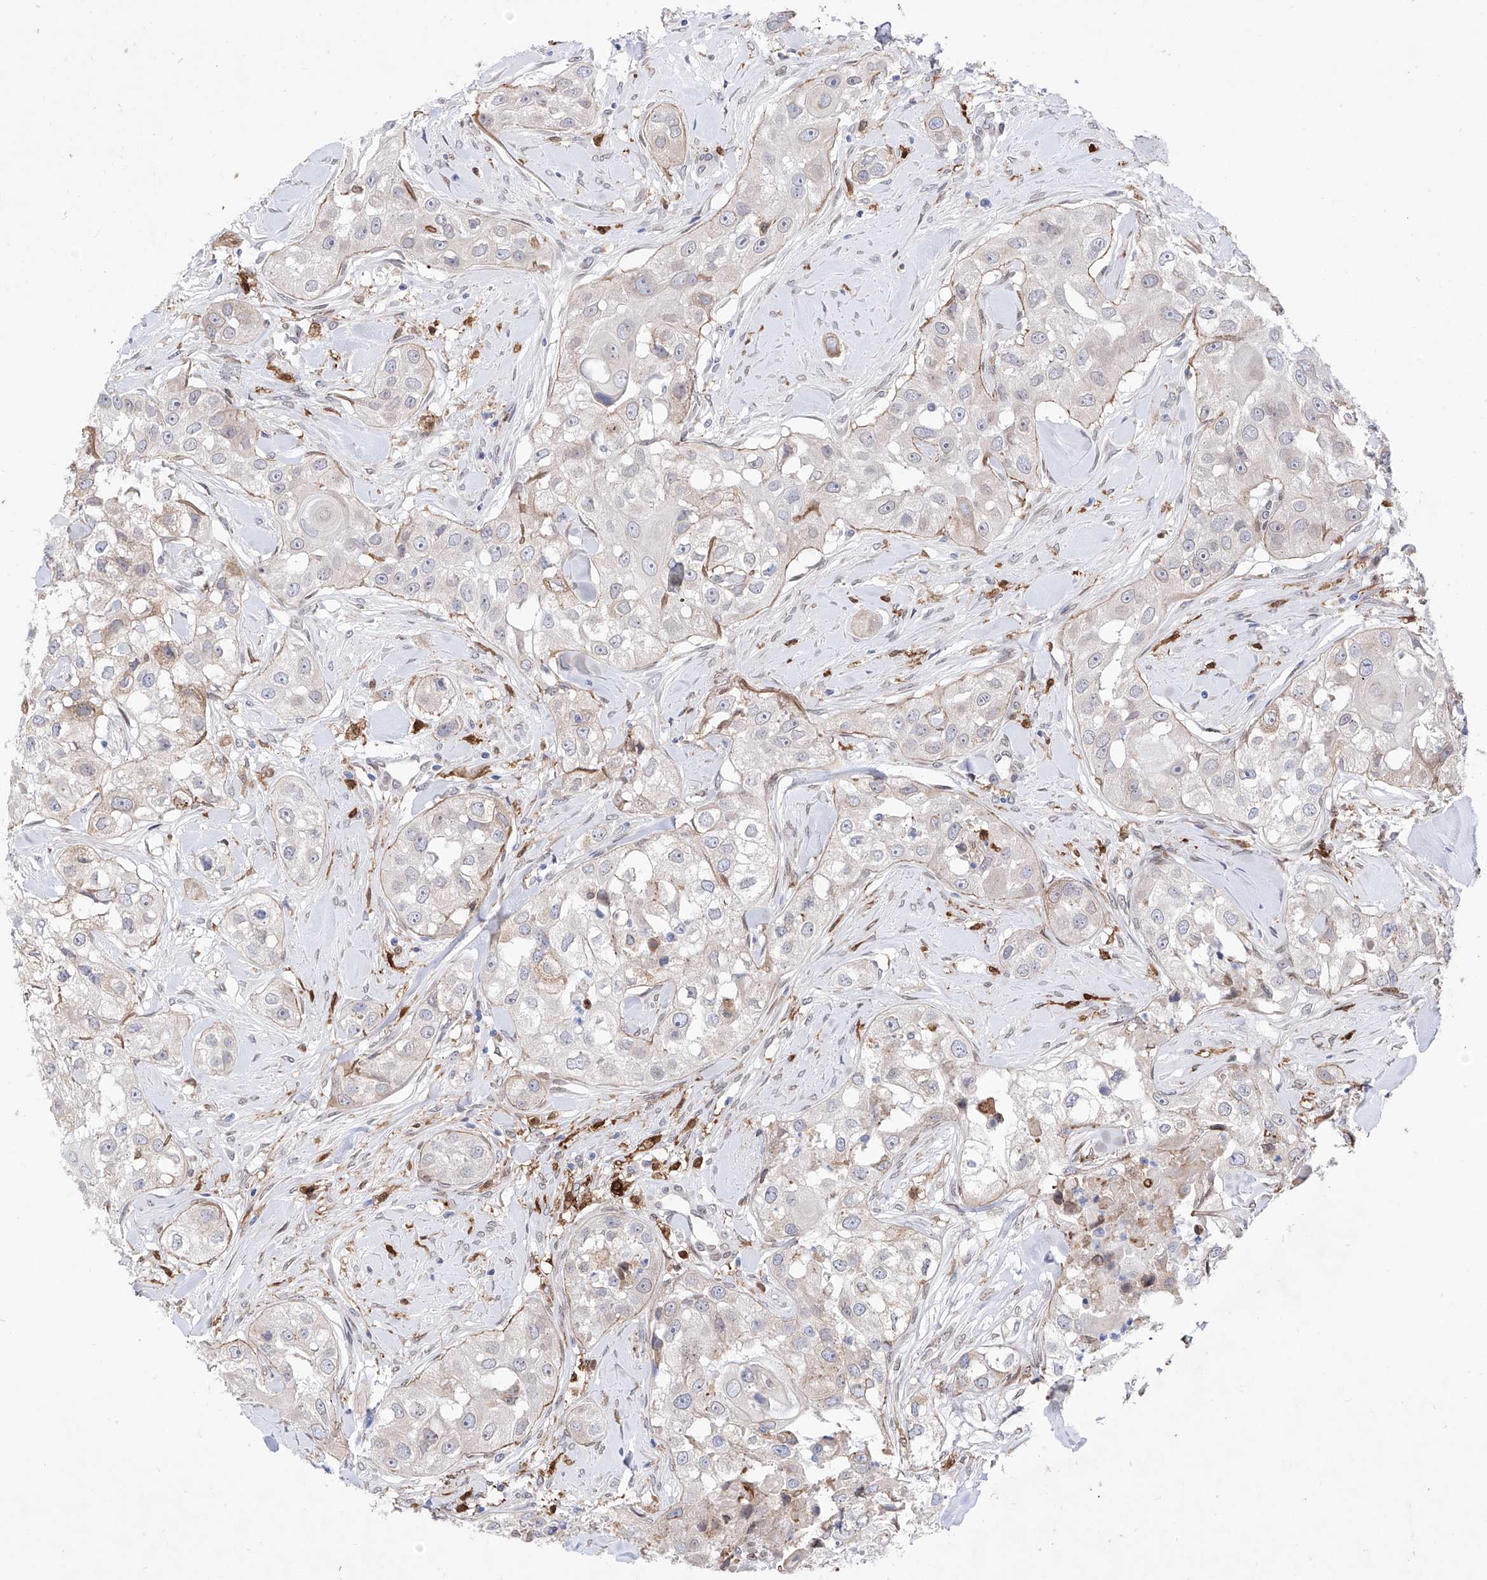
{"staining": {"intensity": "negative", "quantity": "none", "location": "none"}, "tissue": "head and neck cancer", "cell_type": "Tumor cells", "image_type": "cancer", "snomed": [{"axis": "morphology", "description": "Normal tissue, NOS"}, {"axis": "morphology", "description": "Squamous cell carcinoma, NOS"}, {"axis": "topography", "description": "Skeletal muscle"}, {"axis": "topography", "description": "Head-Neck"}], "caption": "Image shows no significant protein expression in tumor cells of head and neck cancer.", "gene": "LCLAT1", "patient": {"sex": "male", "age": 51}}